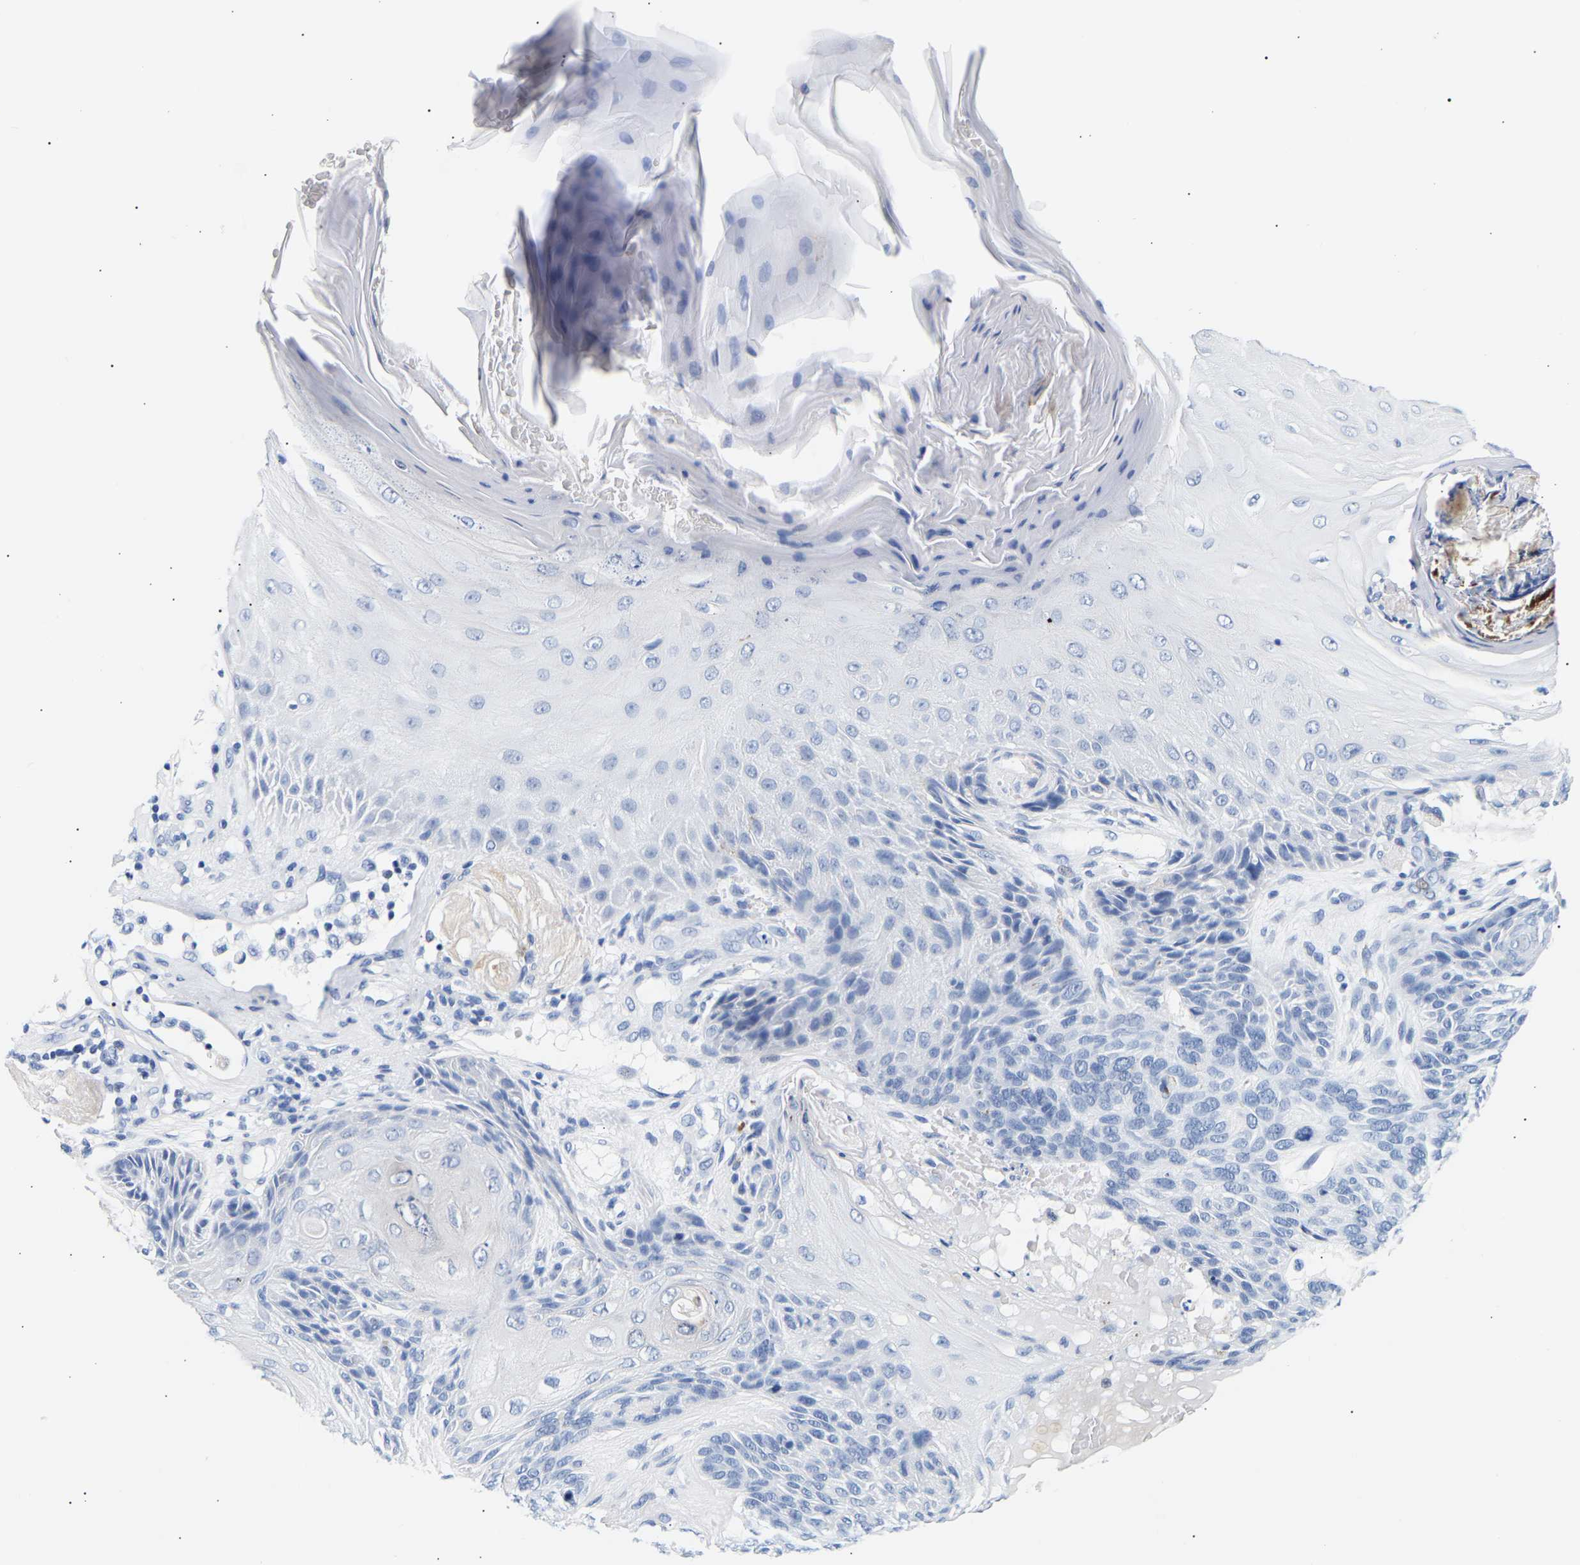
{"staining": {"intensity": "negative", "quantity": "none", "location": "none"}, "tissue": "skin cancer", "cell_type": "Tumor cells", "image_type": "cancer", "snomed": [{"axis": "morphology", "description": "Basal cell carcinoma"}, {"axis": "topography", "description": "Skin"}], "caption": "Tumor cells show no significant positivity in skin cancer (basal cell carcinoma).", "gene": "SPINK2", "patient": {"sex": "male", "age": 55}}